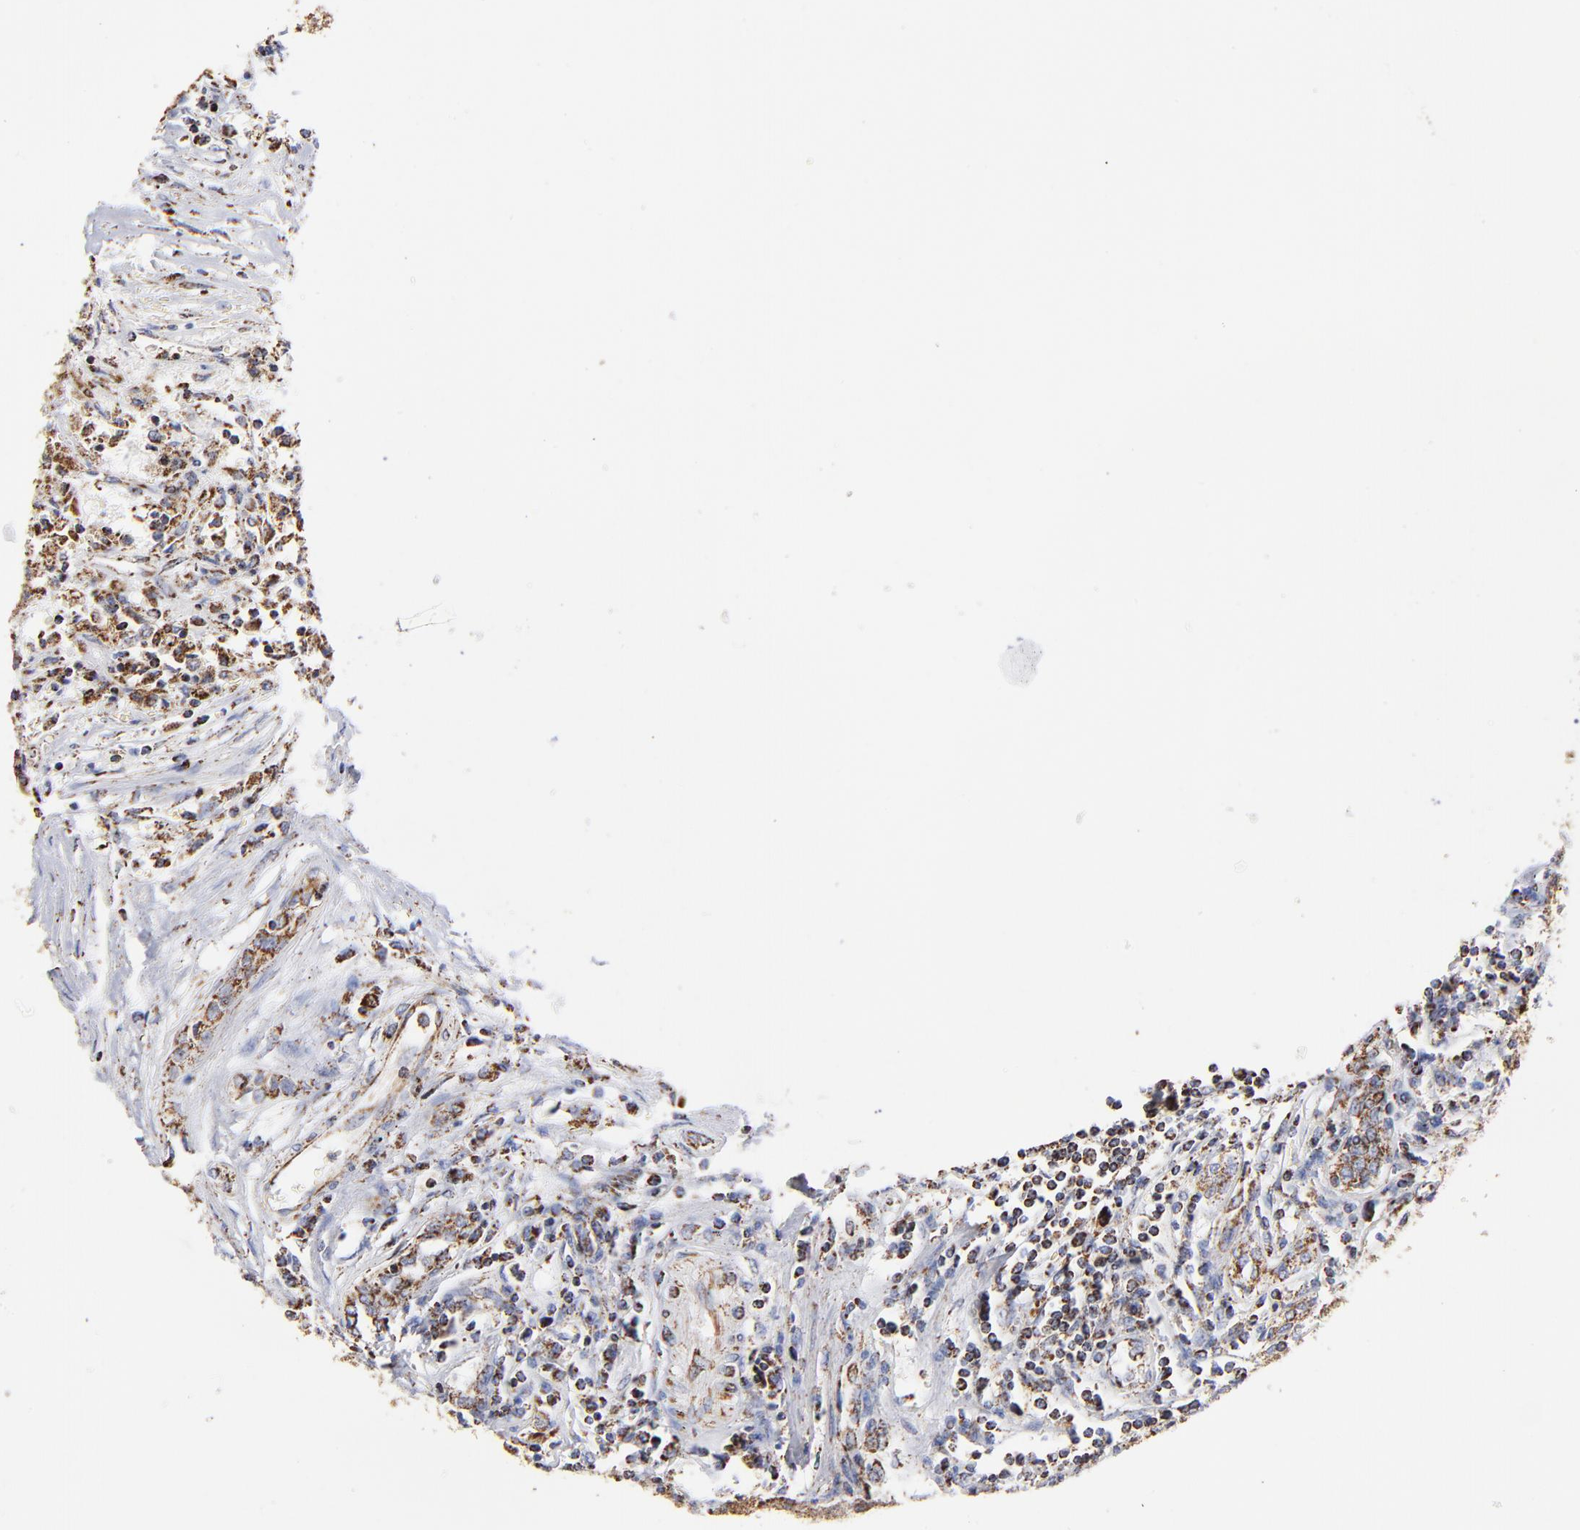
{"staining": {"intensity": "strong", "quantity": ">75%", "location": "cytoplasmic/membranous"}, "tissue": "renal cancer", "cell_type": "Tumor cells", "image_type": "cancer", "snomed": [{"axis": "morphology", "description": "Normal tissue, NOS"}, {"axis": "morphology", "description": "Adenocarcinoma, NOS"}, {"axis": "topography", "description": "Kidney"}], "caption": "Renal cancer (adenocarcinoma) stained with a protein marker demonstrates strong staining in tumor cells.", "gene": "PHB1", "patient": {"sex": "male", "age": 71}}